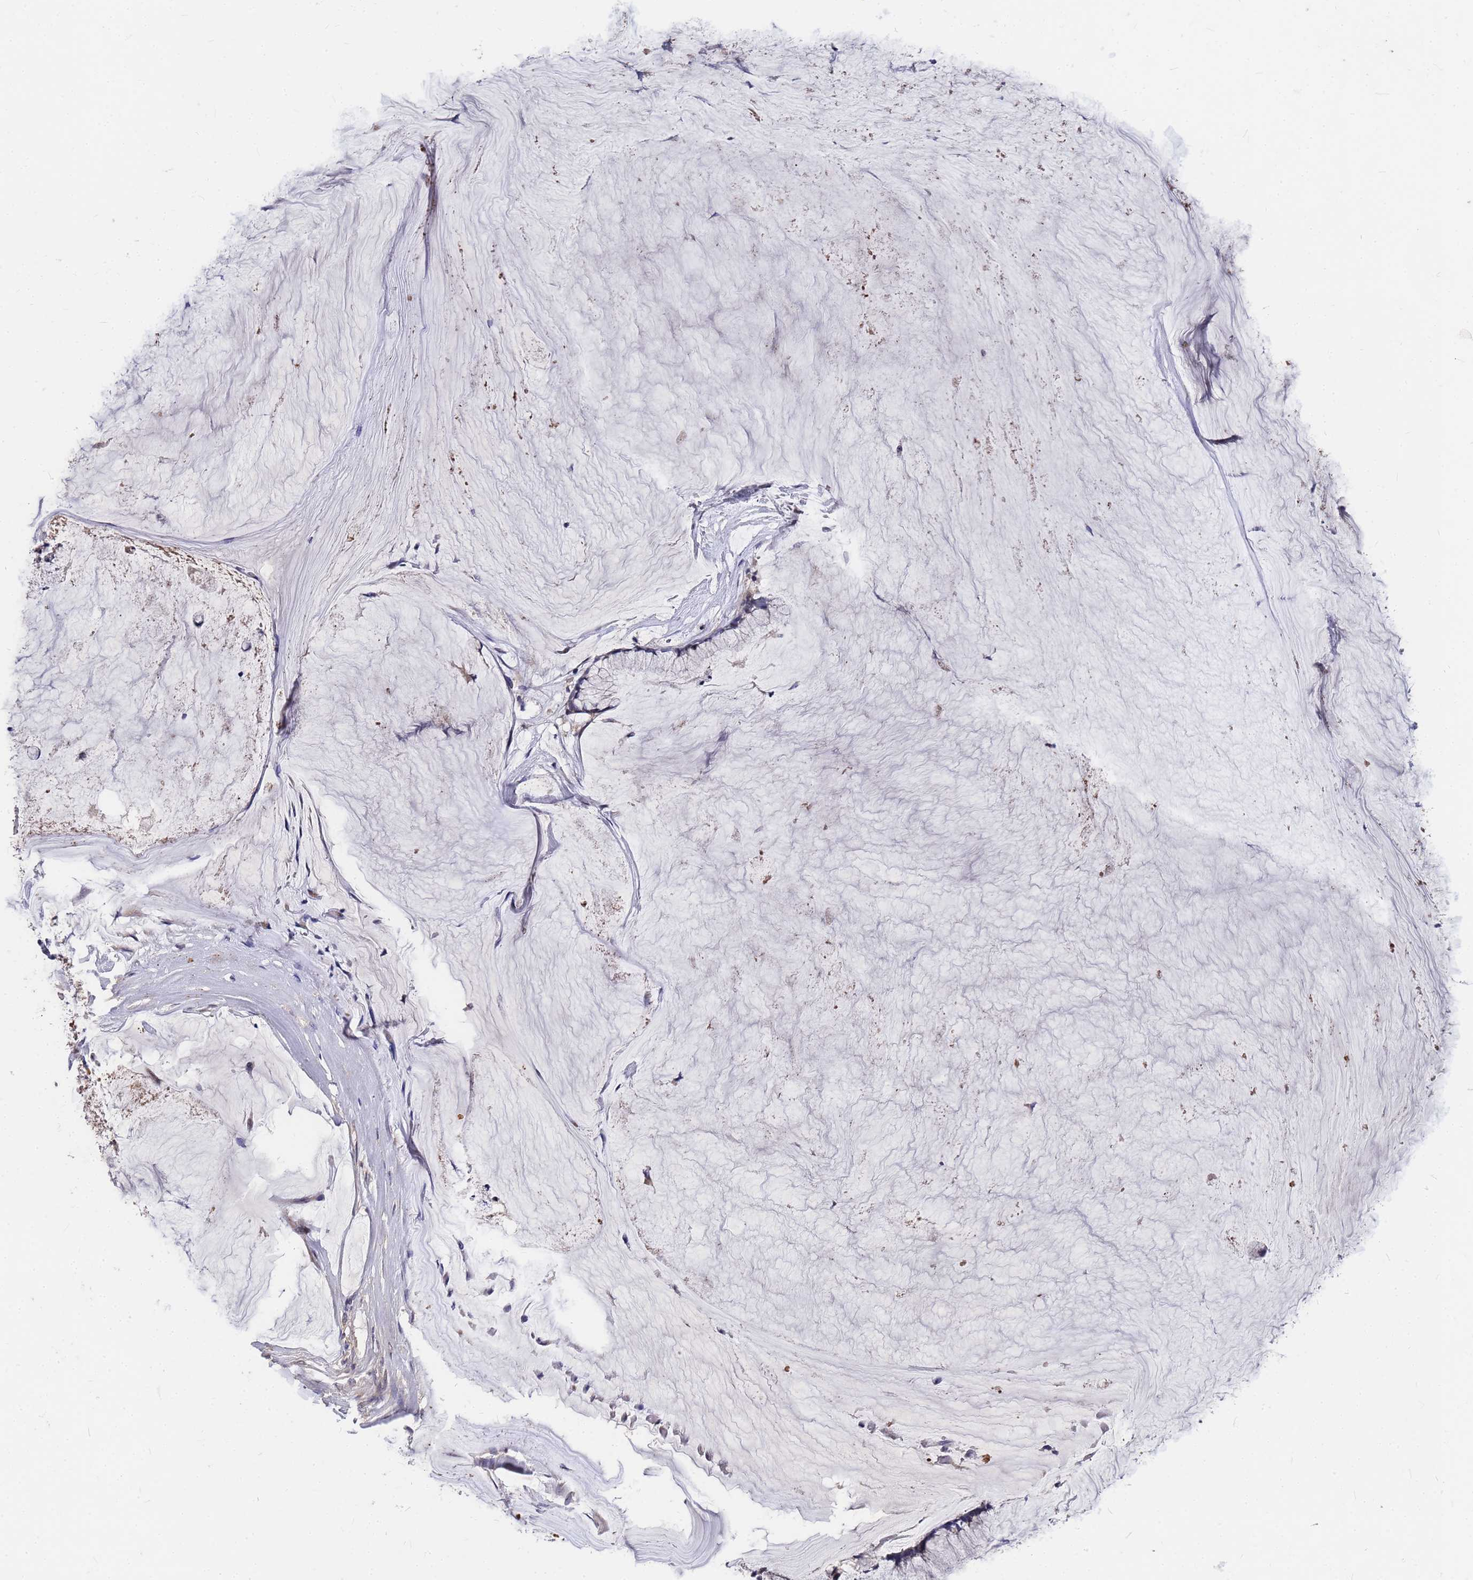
{"staining": {"intensity": "negative", "quantity": "none", "location": "none"}, "tissue": "ovarian cancer", "cell_type": "Tumor cells", "image_type": "cancer", "snomed": [{"axis": "morphology", "description": "Cystadenocarcinoma, mucinous, NOS"}, {"axis": "topography", "description": "Ovary"}], "caption": "Immunohistochemistry photomicrograph of neoplastic tissue: human ovarian cancer (mucinous cystadenocarcinoma) stained with DAB (3,3'-diaminobenzidine) displays no significant protein staining in tumor cells. (DAB (3,3'-diaminobenzidine) IHC, high magnification).", "gene": "ZNF717", "patient": {"sex": "female", "age": 42}}